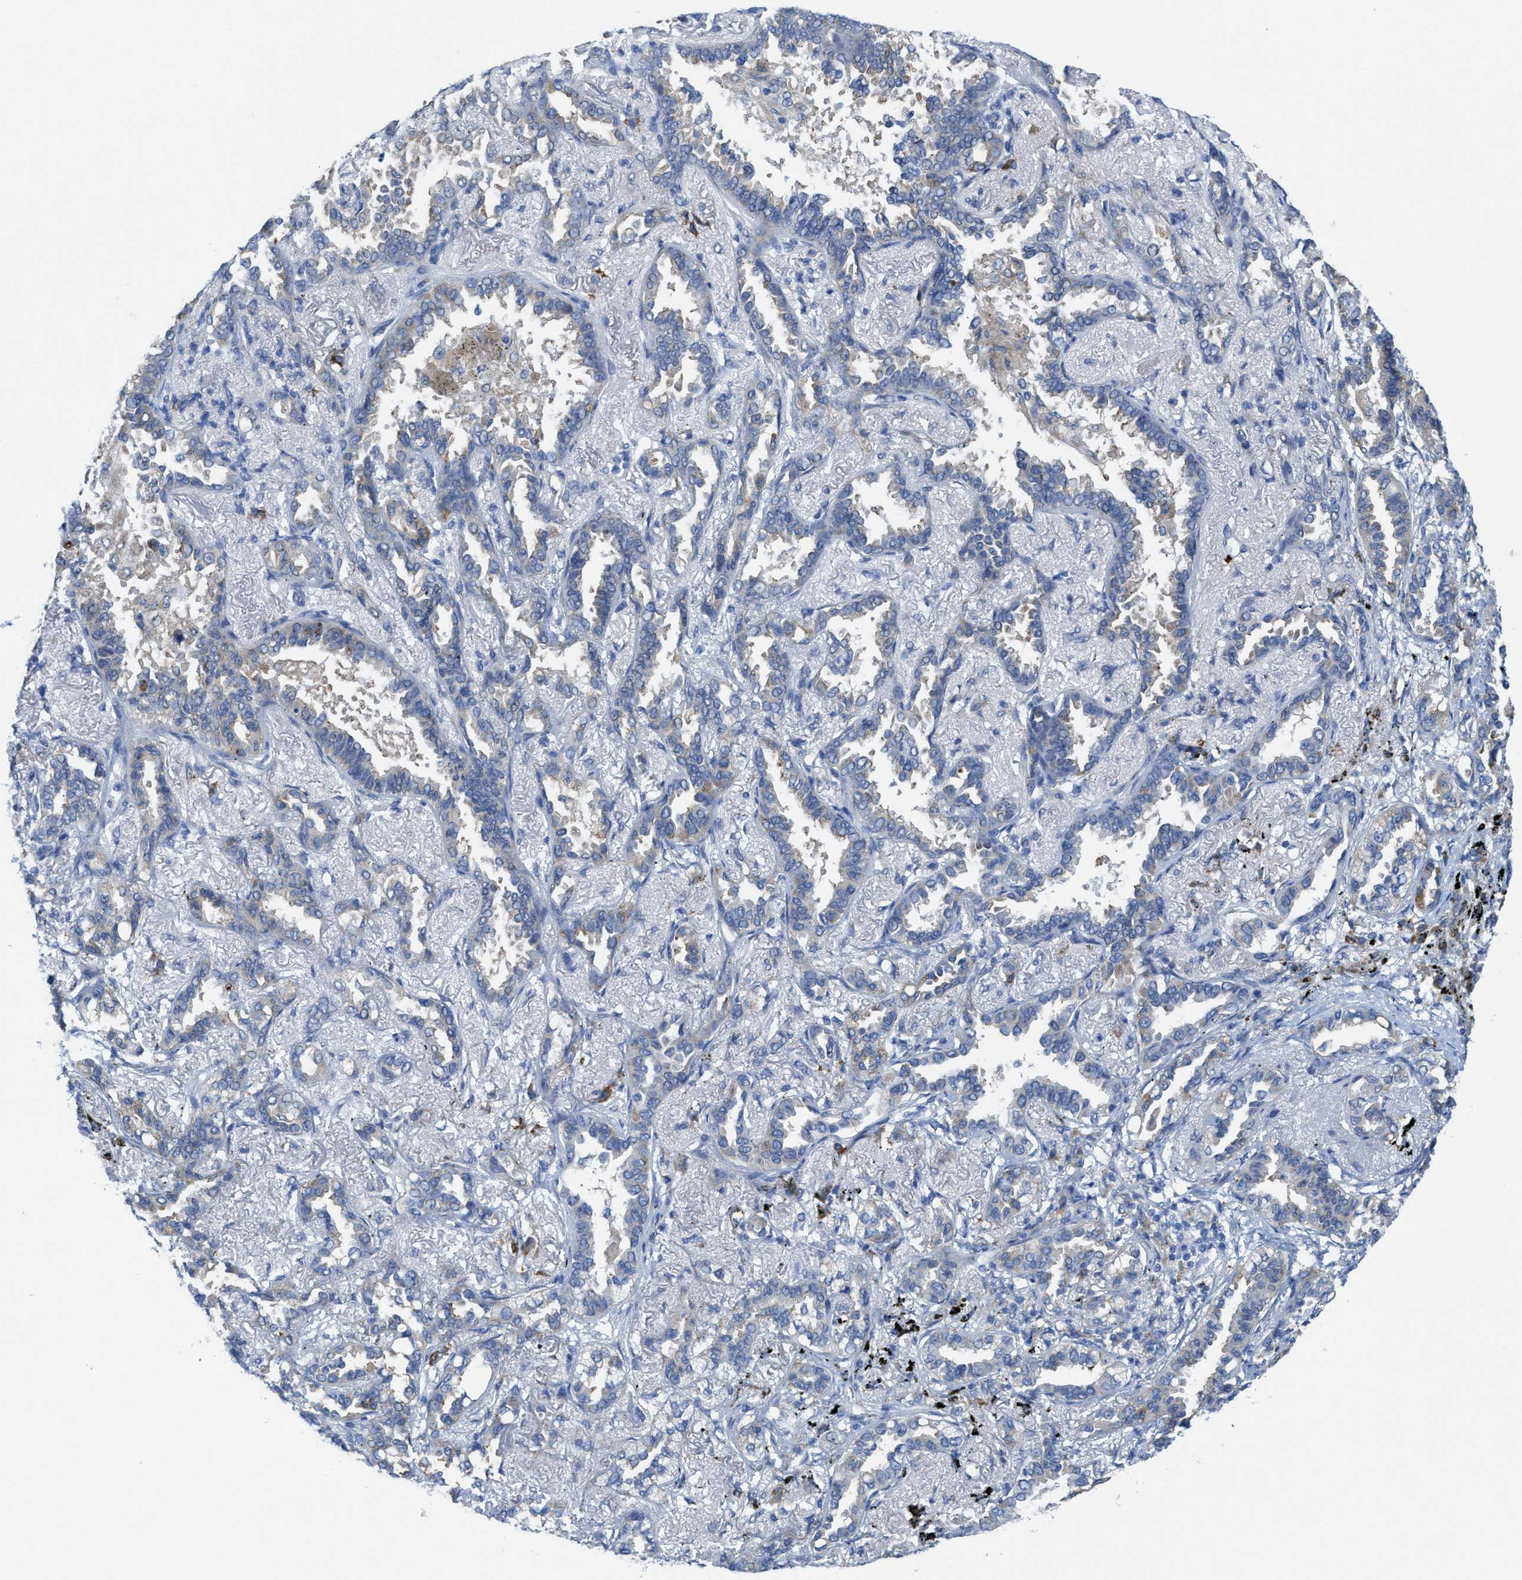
{"staining": {"intensity": "negative", "quantity": "none", "location": "none"}, "tissue": "lung cancer", "cell_type": "Tumor cells", "image_type": "cancer", "snomed": [{"axis": "morphology", "description": "Adenocarcinoma, NOS"}, {"axis": "topography", "description": "Lung"}], "caption": "Protein analysis of lung cancer reveals no significant staining in tumor cells.", "gene": "KIFC3", "patient": {"sex": "male", "age": 59}}